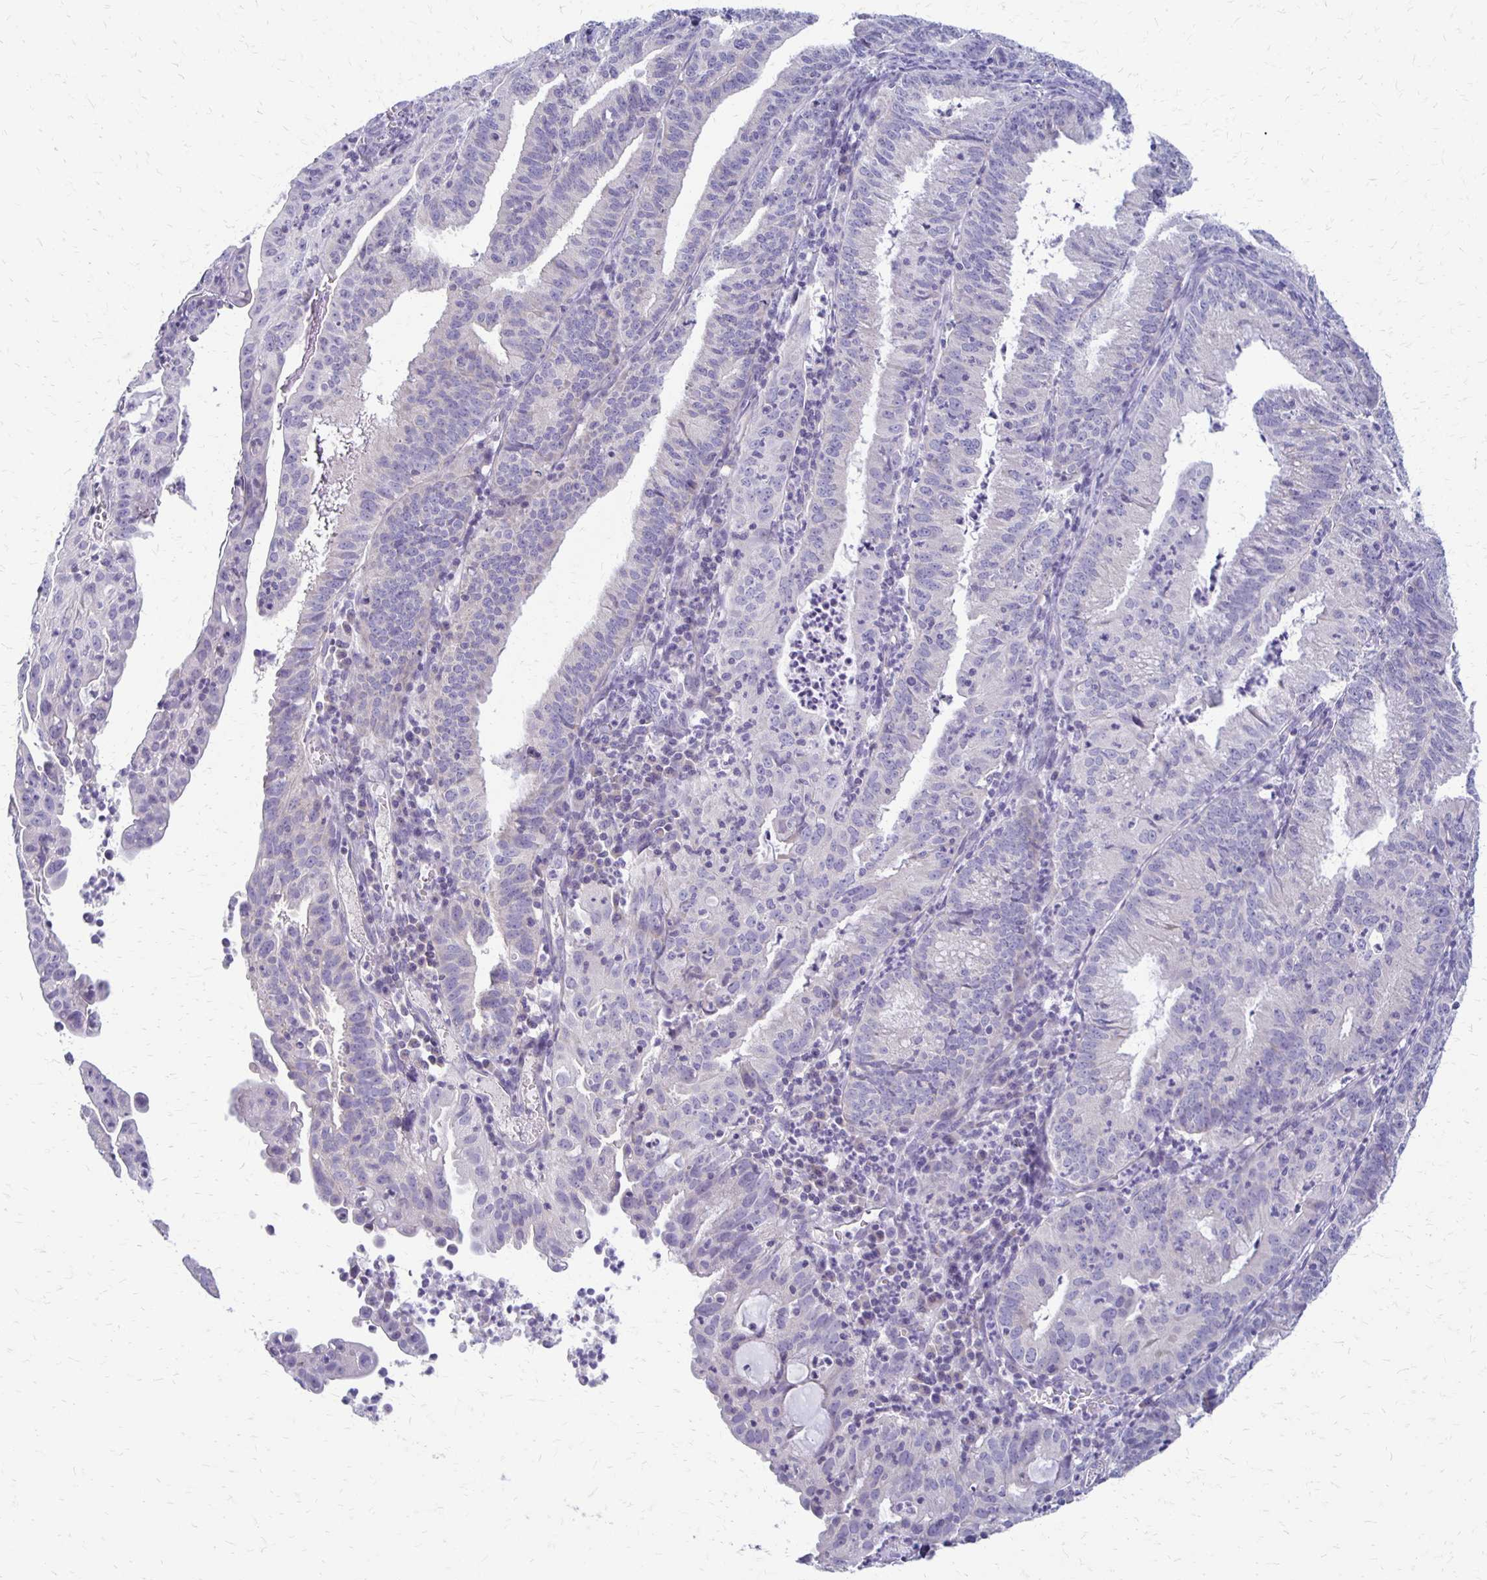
{"staining": {"intensity": "negative", "quantity": "none", "location": "none"}, "tissue": "endometrial cancer", "cell_type": "Tumor cells", "image_type": "cancer", "snomed": [{"axis": "morphology", "description": "Adenocarcinoma, NOS"}, {"axis": "topography", "description": "Endometrium"}], "caption": "A photomicrograph of adenocarcinoma (endometrial) stained for a protein shows no brown staining in tumor cells. (Stains: DAB IHC with hematoxylin counter stain, Microscopy: brightfield microscopy at high magnification).", "gene": "RHOC", "patient": {"sex": "female", "age": 60}}